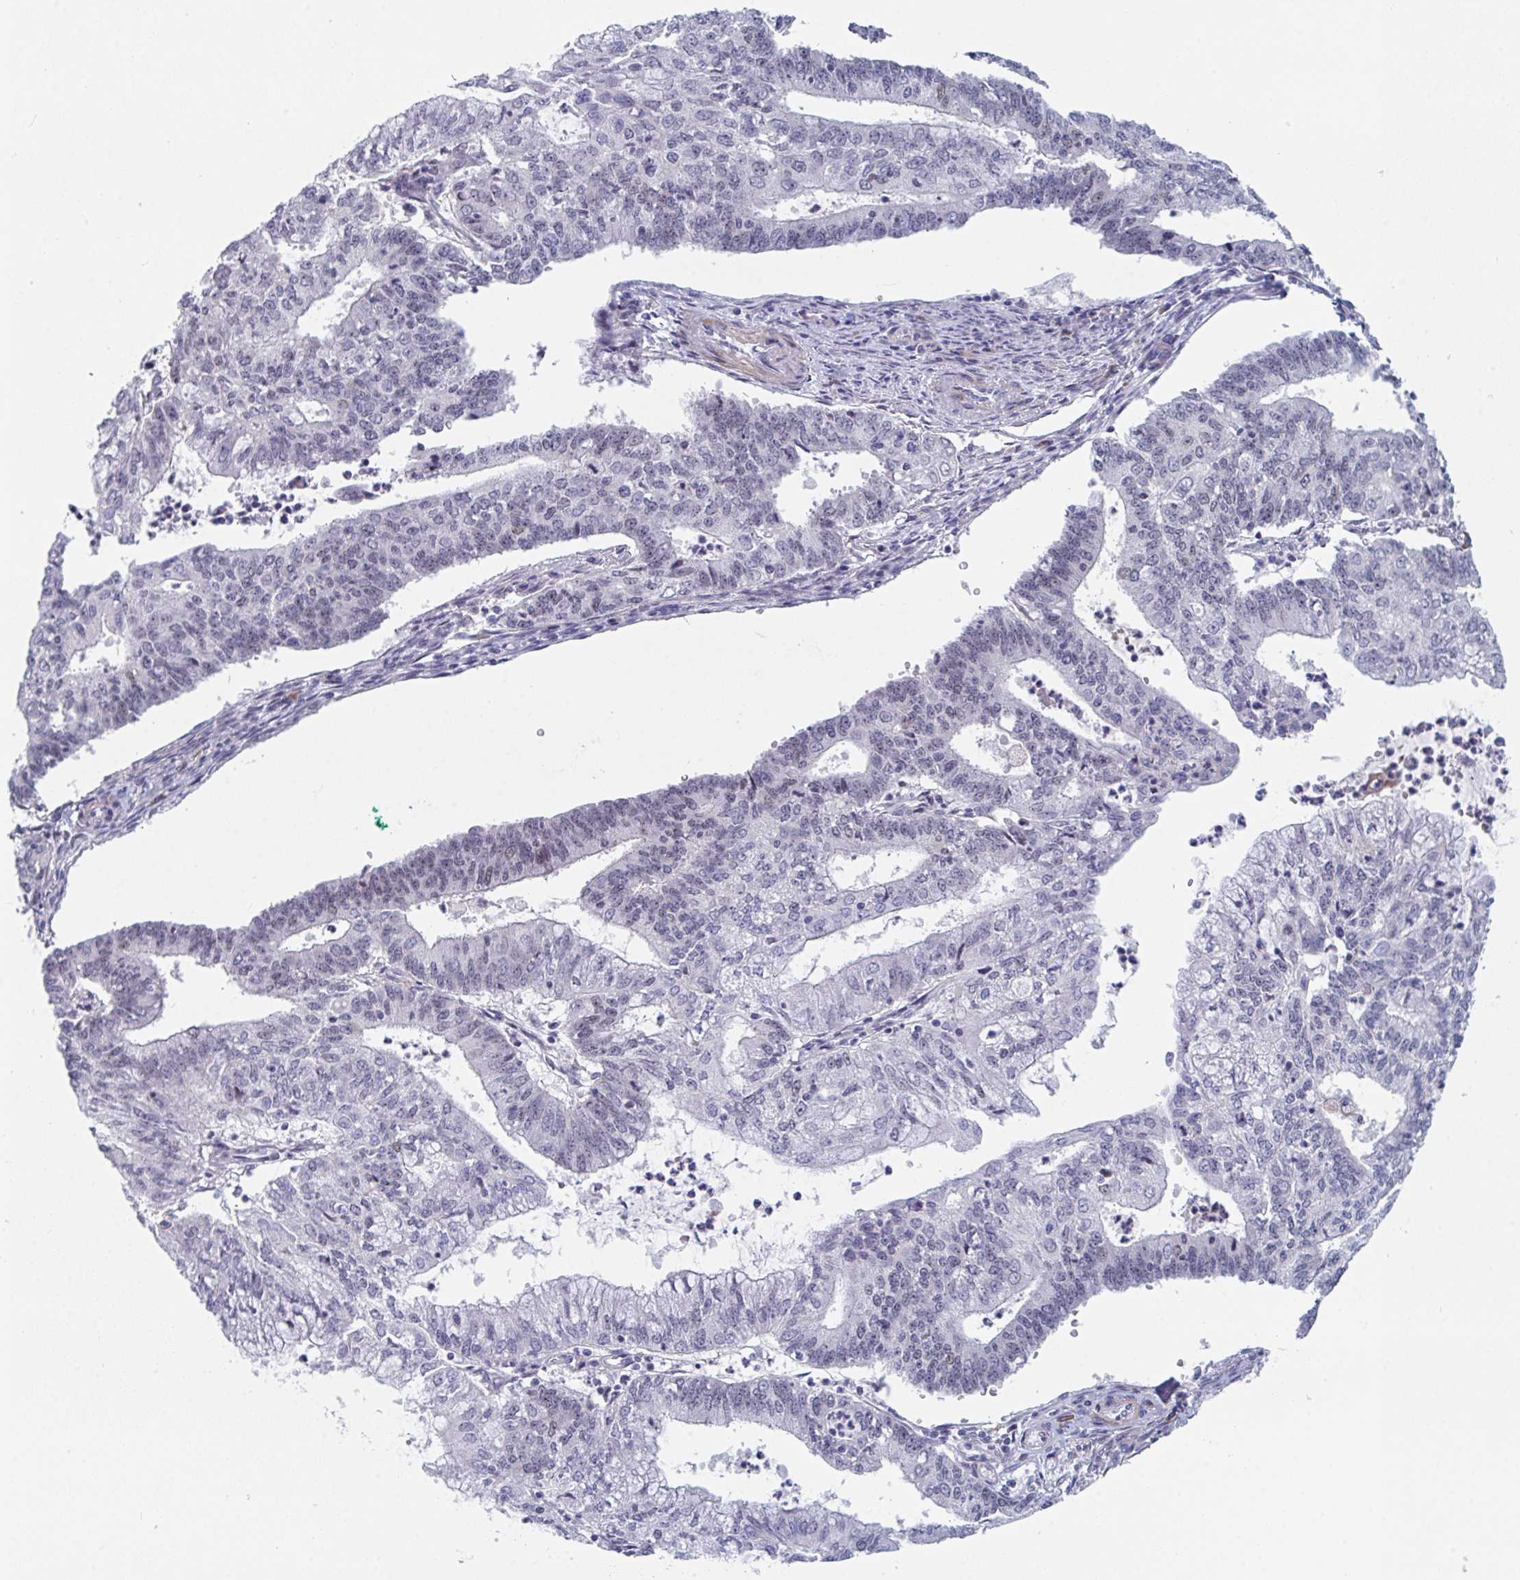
{"staining": {"intensity": "weak", "quantity": "<25%", "location": "nuclear"}, "tissue": "endometrial cancer", "cell_type": "Tumor cells", "image_type": "cancer", "snomed": [{"axis": "morphology", "description": "Adenocarcinoma, NOS"}, {"axis": "topography", "description": "Endometrium"}], "caption": "Protein analysis of endometrial adenocarcinoma displays no significant expression in tumor cells. (Stains: DAB (3,3'-diaminobenzidine) immunohistochemistry with hematoxylin counter stain, Microscopy: brightfield microscopy at high magnification).", "gene": "CENPT", "patient": {"sex": "female", "age": 61}}